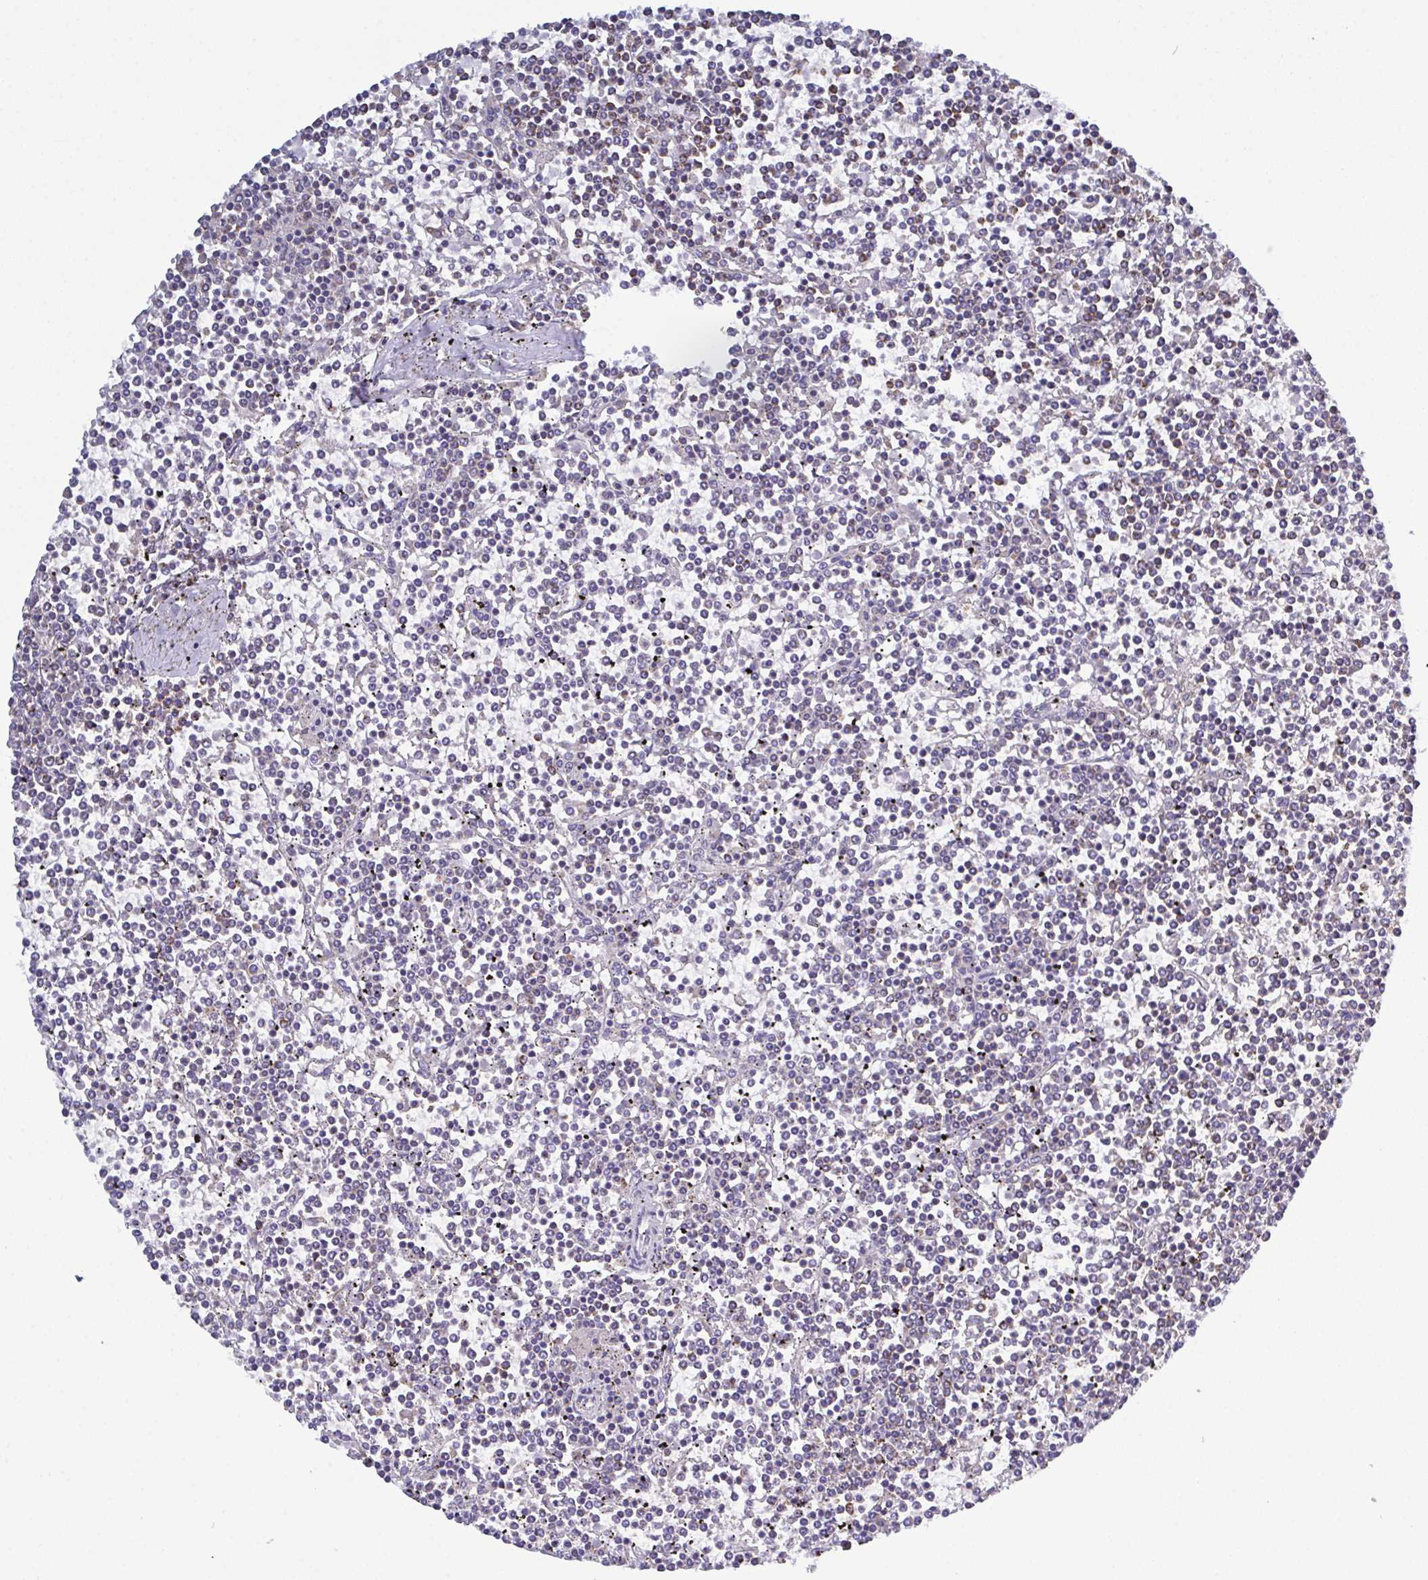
{"staining": {"intensity": "negative", "quantity": "none", "location": "none"}, "tissue": "lymphoma", "cell_type": "Tumor cells", "image_type": "cancer", "snomed": [{"axis": "morphology", "description": "Malignant lymphoma, non-Hodgkin's type, Low grade"}, {"axis": "topography", "description": "Spleen"}], "caption": "Tumor cells are negative for protein expression in human low-grade malignant lymphoma, non-Hodgkin's type.", "gene": "CSDE1", "patient": {"sex": "female", "age": 19}}